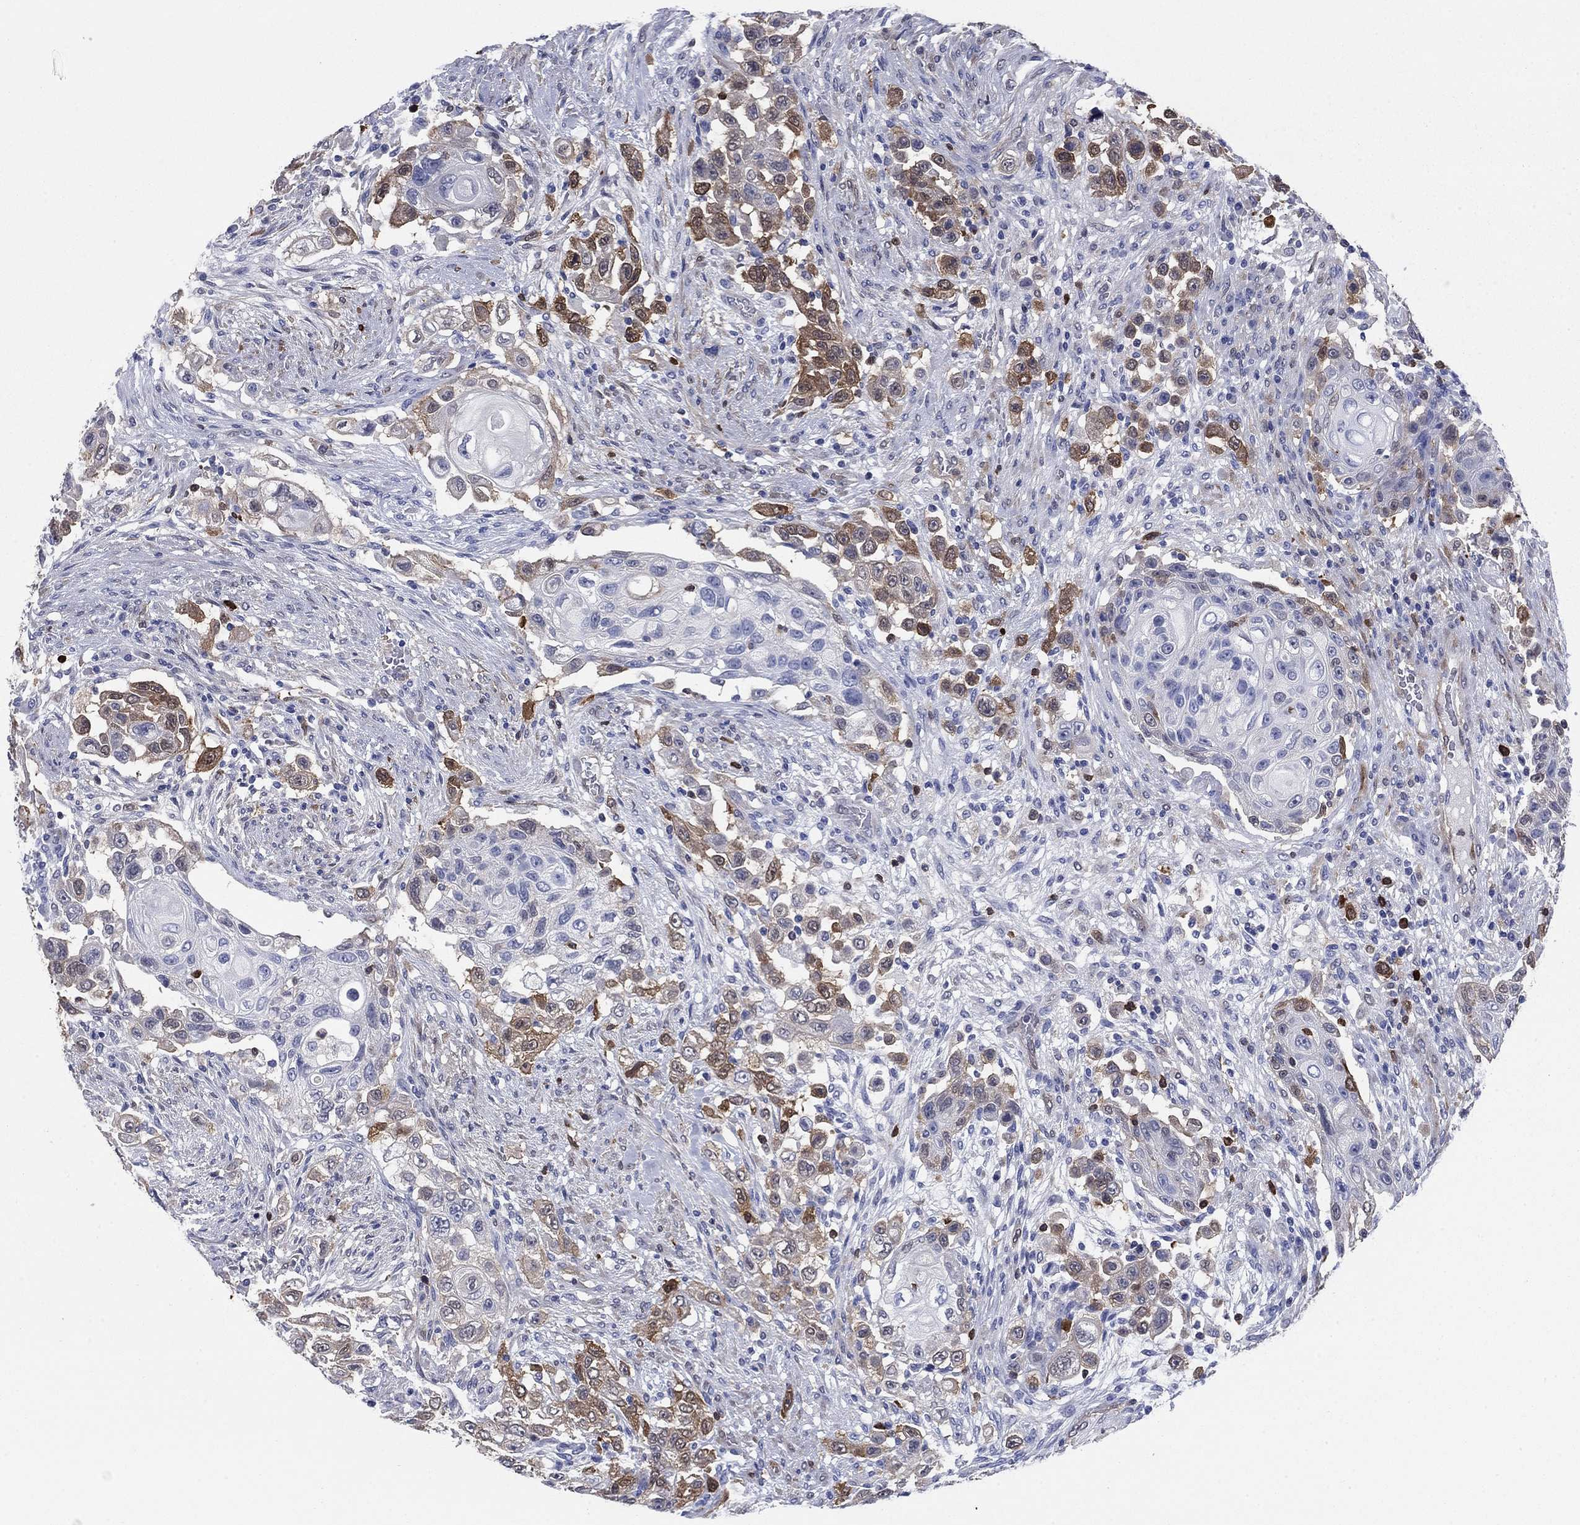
{"staining": {"intensity": "moderate", "quantity": "<25%", "location": "cytoplasmic/membranous"}, "tissue": "urothelial cancer", "cell_type": "Tumor cells", "image_type": "cancer", "snomed": [{"axis": "morphology", "description": "Urothelial carcinoma, High grade"}, {"axis": "topography", "description": "Urinary bladder"}], "caption": "An image of human urothelial cancer stained for a protein displays moderate cytoplasmic/membranous brown staining in tumor cells. (DAB (3,3'-diaminobenzidine) IHC, brown staining for protein, blue staining for nuclei).", "gene": "STMN1", "patient": {"sex": "female", "age": 56}}